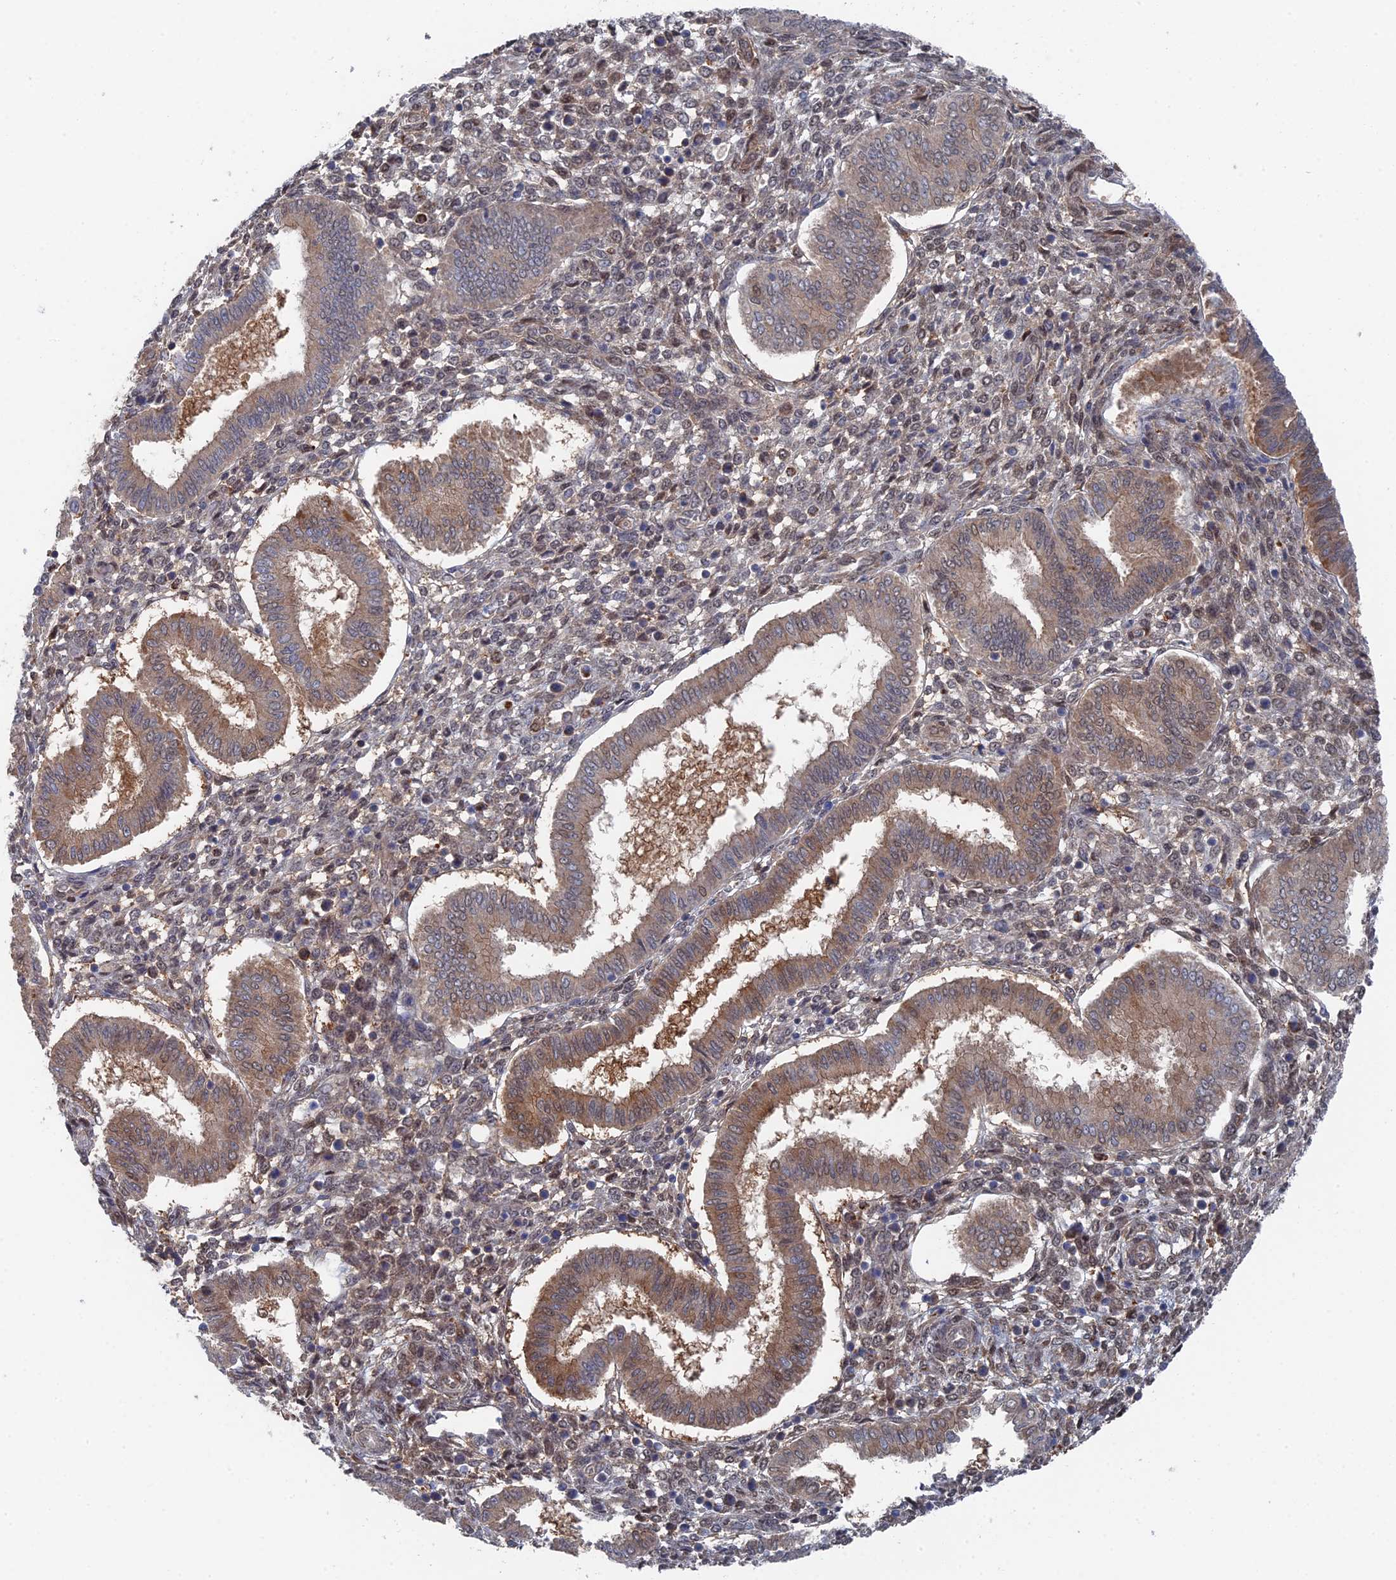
{"staining": {"intensity": "weak", "quantity": "25%-75%", "location": "cytoplasmic/membranous"}, "tissue": "endometrium", "cell_type": "Cells in endometrial stroma", "image_type": "normal", "snomed": [{"axis": "morphology", "description": "Normal tissue, NOS"}, {"axis": "topography", "description": "Endometrium"}], "caption": "Endometrium stained with IHC displays weak cytoplasmic/membranous expression in approximately 25%-75% of cells in endometrial stroma.", "gene": "IRGQ", "patient": {"sex": "female", "age": 24}}